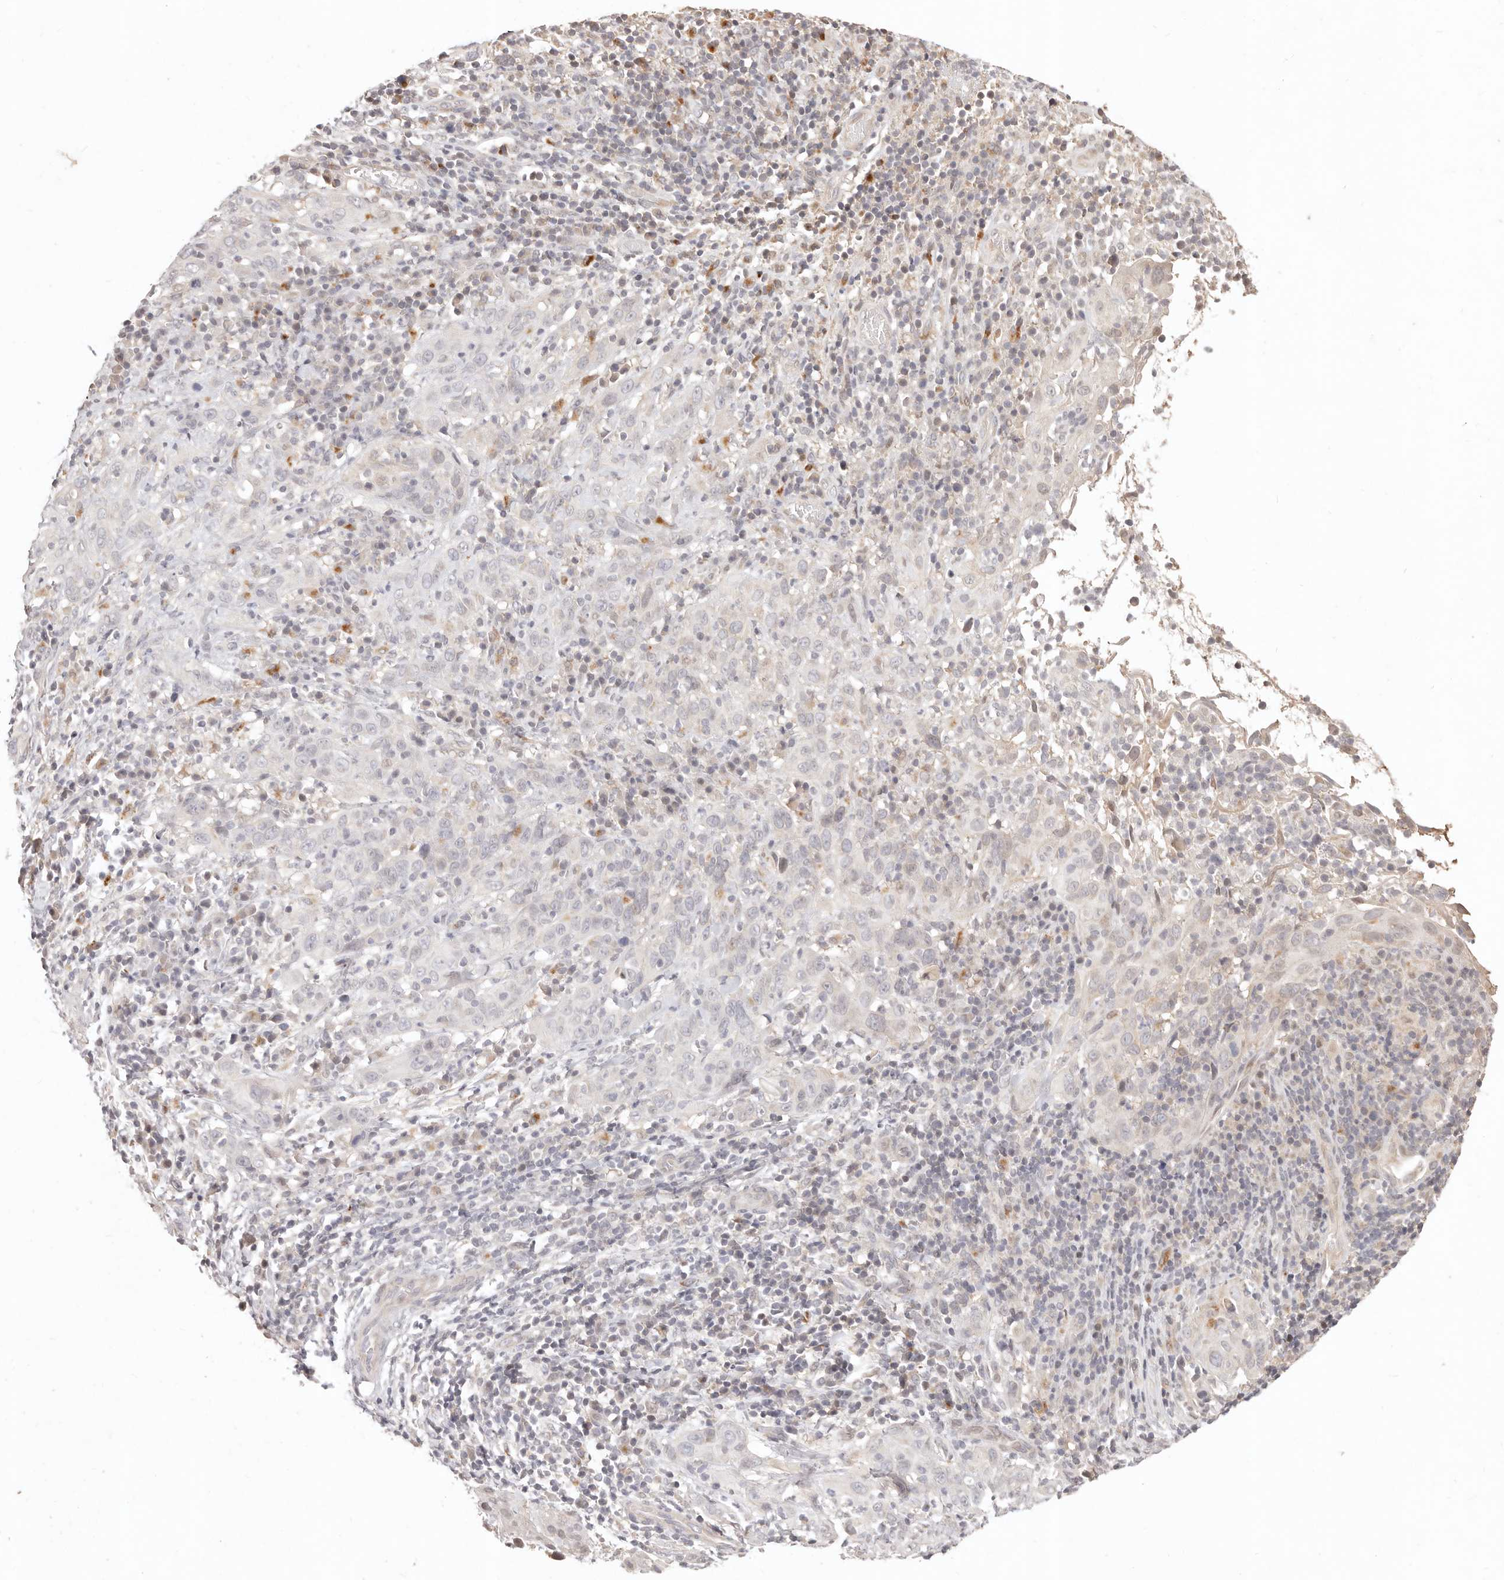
{"staining": {"intensity": "negative", "quantity": "none", "location": "none"}, "tissue": "cervical cancer", "cell_type": "Tumor cells", "image_type": "cancer", "snomed": [{"axis": "morphology", "description": "Squamous cell carcinoma, NOS"}, {"axis": "topography", "description": "Cervix"}], "caption": "DAB immunohistochemical staining of human cervical squamous cell carcinoma demonstrates no significant staining in tumor cells.", "gene": "KIF9", "patient": {"sex": "female", "age": 46}}